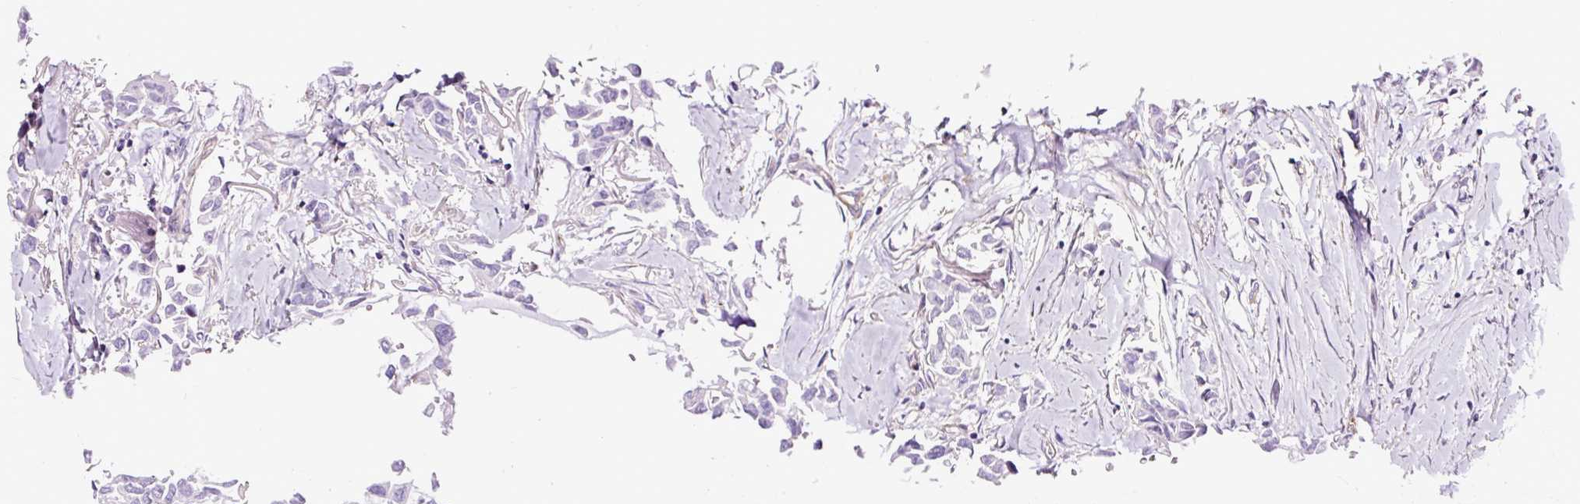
{"staining": {"intensity": "negative", "quantity": "none", "location": "none"}, "tissue": "breast cancer", "cell_type": "Tumor cells", "image_type": "cancer", "snomed": [{"axis": "morphology", "description": "Duct carcinoma"}, {"axis": "topography", "description": "Breast"}], "caption": "The immunohistochemistry histopathology image has no significant positivity in tumor cells of intraductal carcinoma (breast) tissue.", "gene": "SLC7A8", "patient": {"sex": "female", "age": 80}}